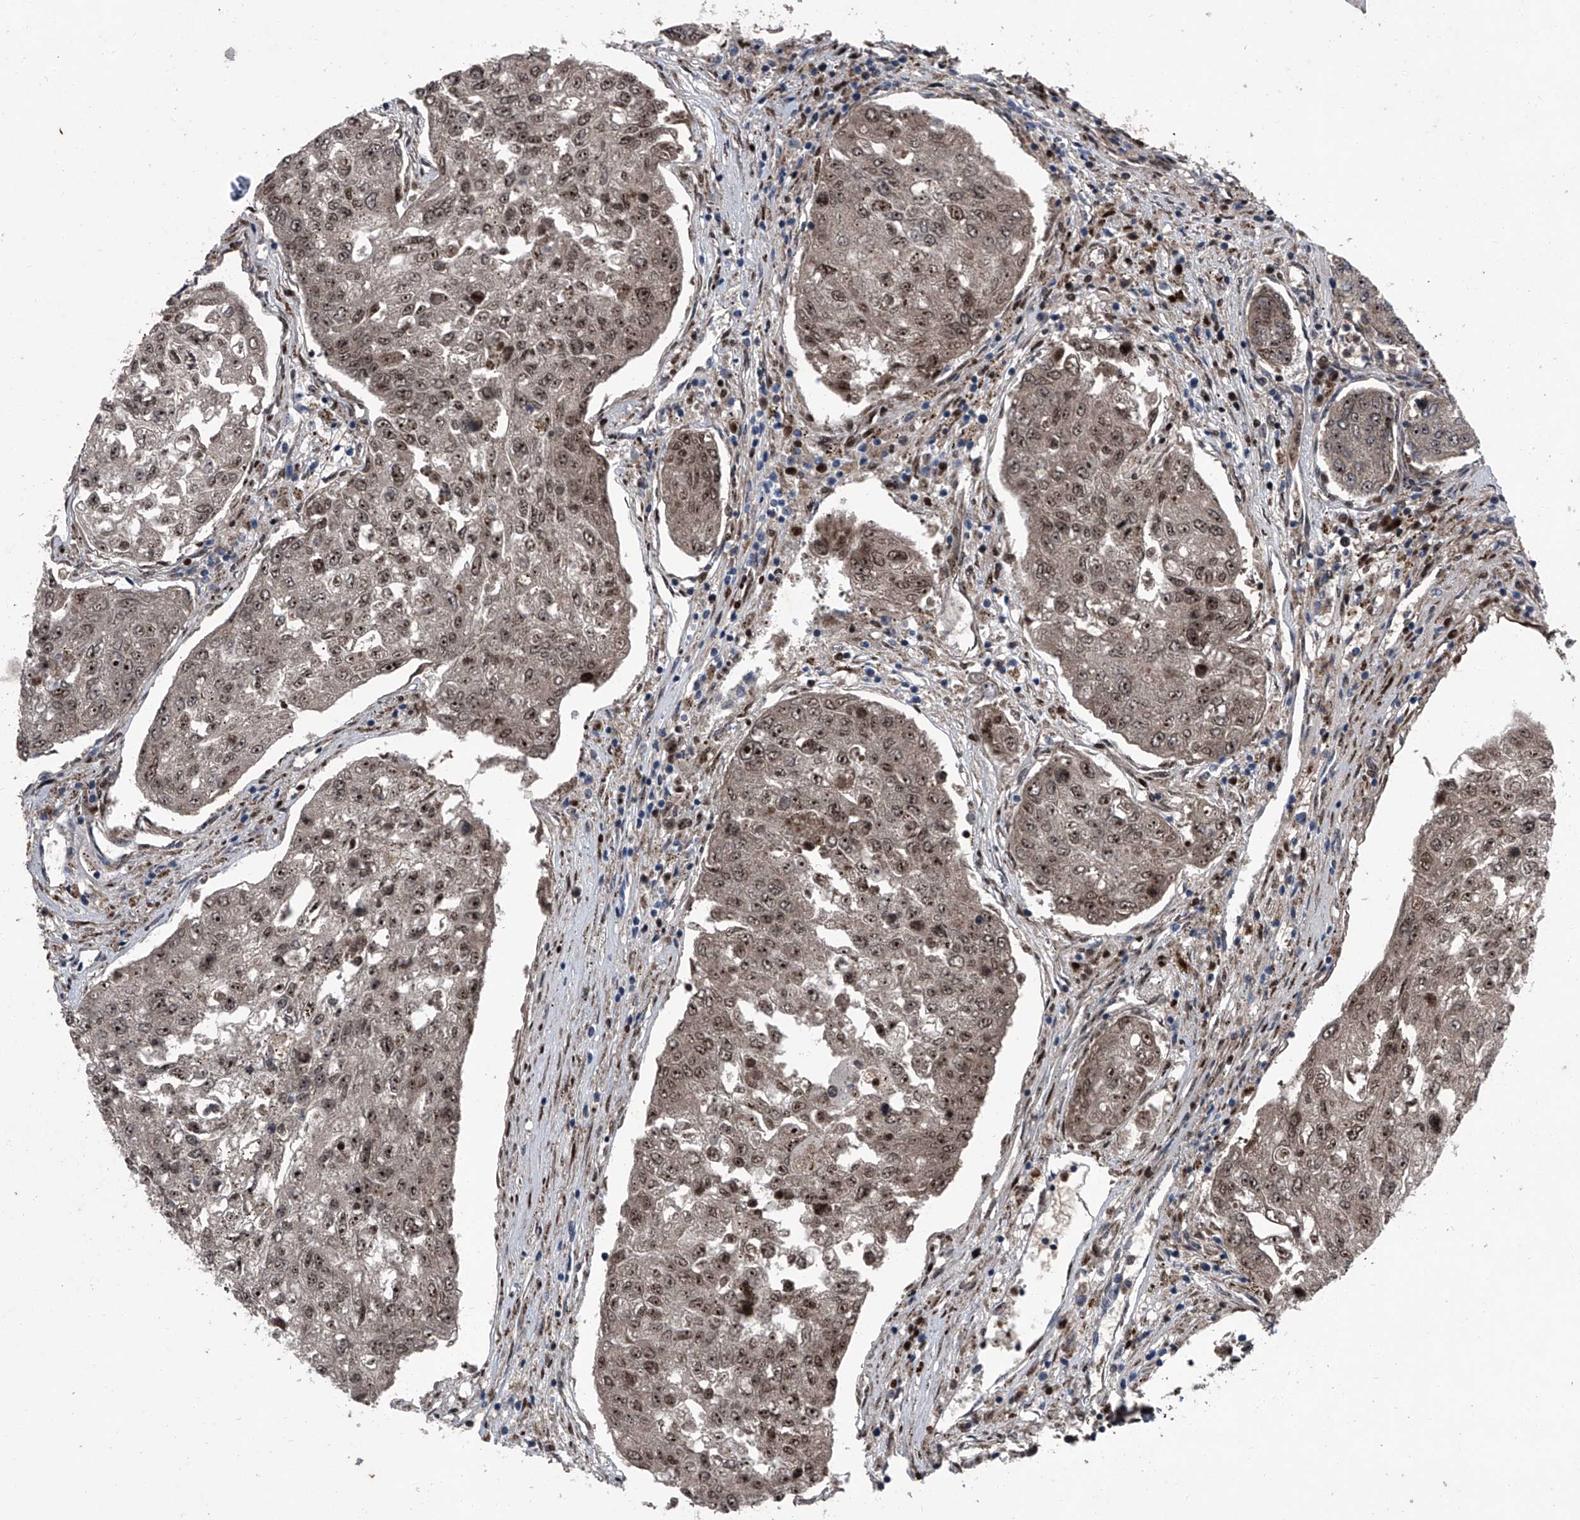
{"staining": {"intensity": "moderate", "quantity": ">75%", "location": "cytoplasmic/membranous,nuclear"}, "tissue": "urothelial cancer", "cell_type": "Tumor cells", "image_type": "cancer", "snomed": [{"axis": "morphology", "description": "Urothelial carcinoma, High grade"}, {"axis": "topography", "description": "Lymph node"}, {"axis": "topography", "description": "Urinary bladder"}], "caption": "Human urothelial cancer stained for a protein (brown) shows moderate cytoplasmic/membranous and nuclear positive staining in approximately >75% of tumor cells.", "gene": "CEP85L", "patient": {"sex": "male", "age": 51}}